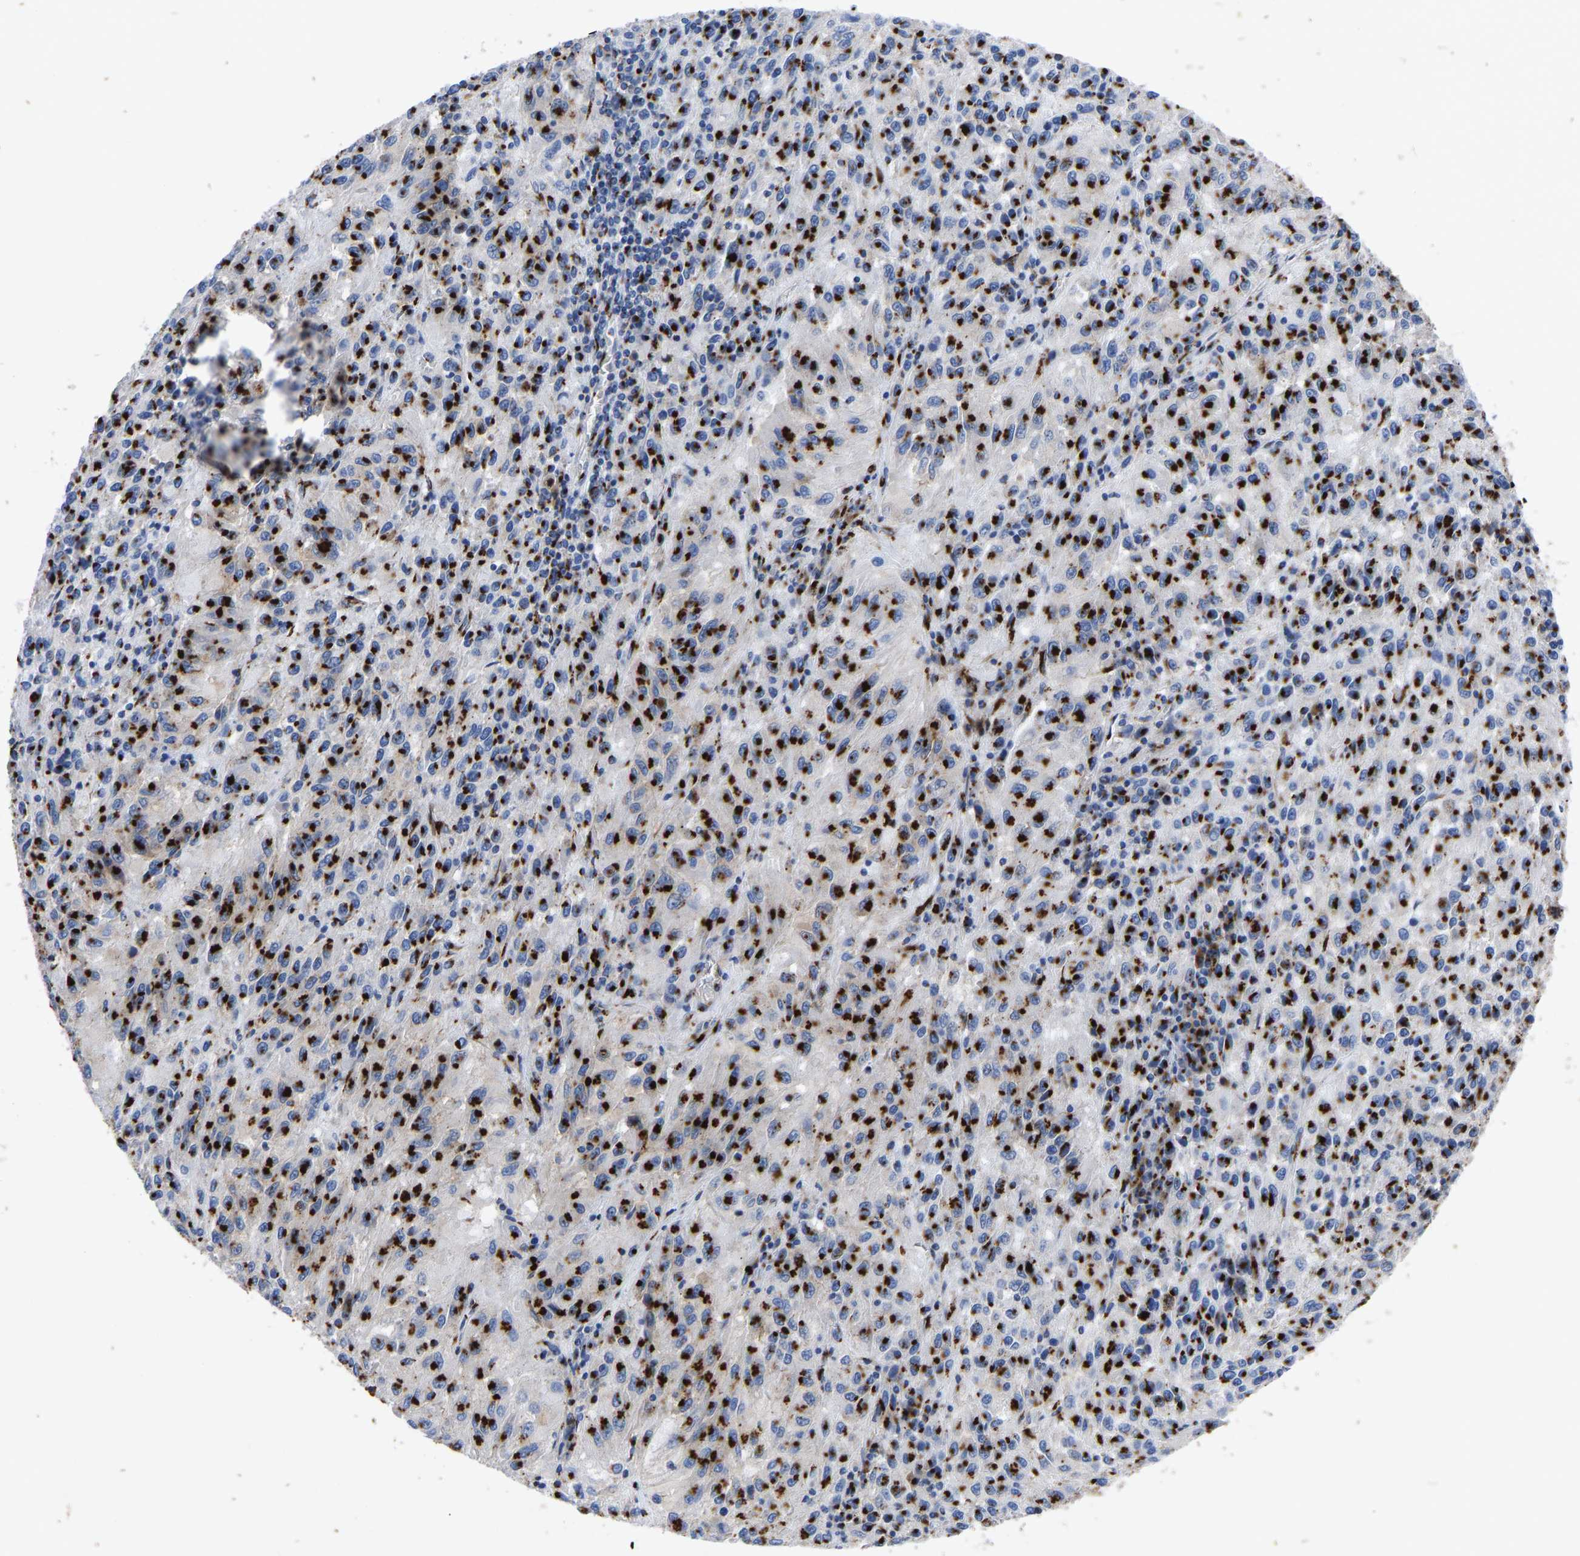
{"staining": {"intensity": "strong", "quantity": ">75%", "location": "cytoplasmic/membranous"}, "tissue": "melanoma", "cell_type": "Tumor cells", "image_type": "cancer", "snomed": [{"axis": "morphology", "description": "Malignant melanoma, Metastatic site"}, {"axis": "topography", "description": "Lung"}], "caption": "Malignant melanoma (metastatic site) stained for a protein (brown) reveals strong cytoplasmic/membranous positive staining in about >75% of tumor cells.", "gene": "TMEM87A", "patient": {"sex": "male", "age": 64}}